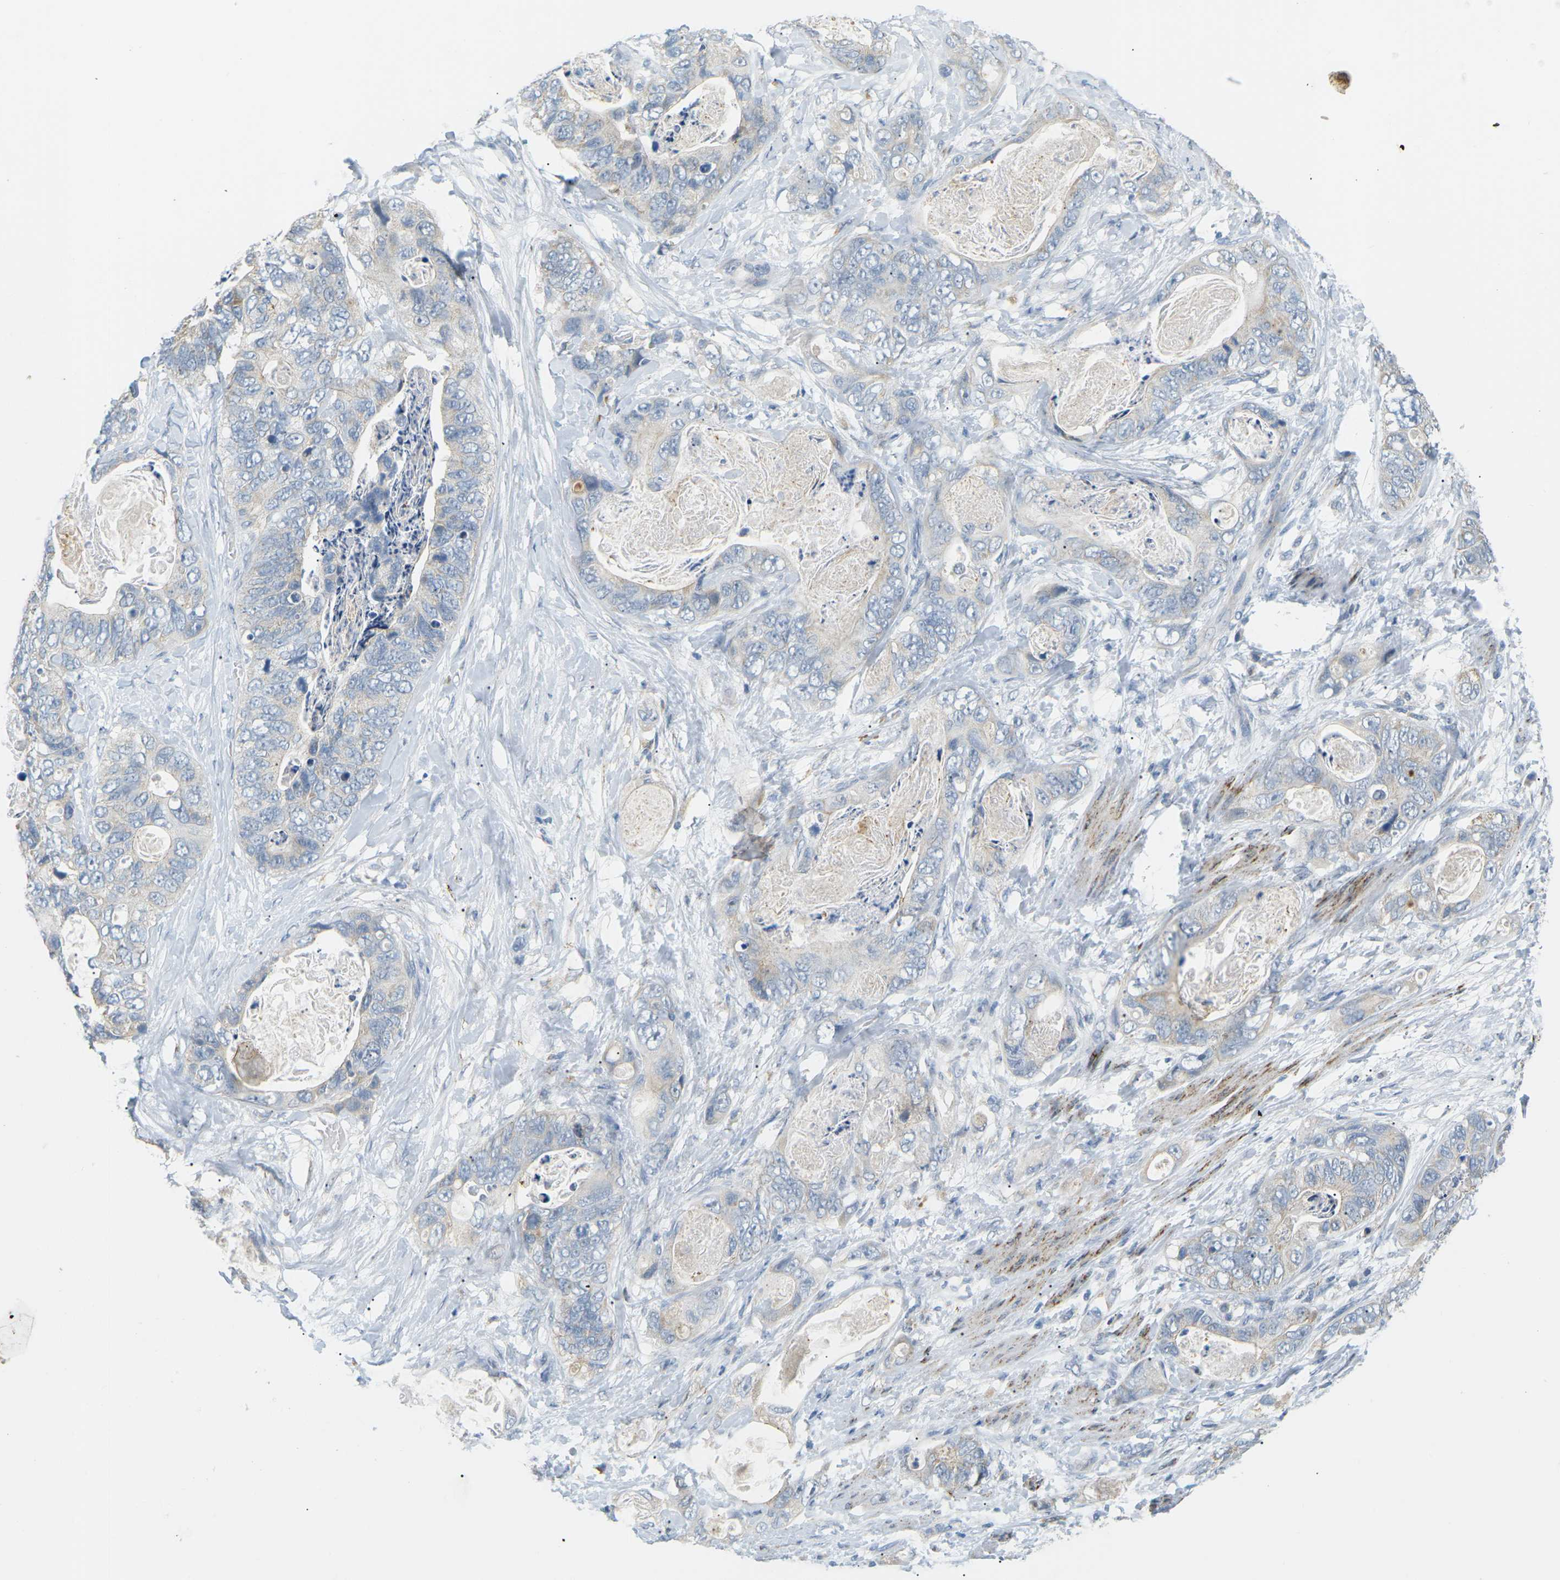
{"staining": {"intensity": "weak", "quantity": "25%-75%", "location": "cytoplasmic/membranous"}, "tissue": "stomach cancer", "cell_type": "Tumor cells", "image_type": "cancer", "snomed": [{"axis": "morphology", "description": "Adenocarcinoma, NOS"}, {"axis": "topography", "description": "Stomach"}], "caption": "This micrograph displays immunohistochemistry (IHC) staining of adenocarcinoma (stomach), with low weak cytoplasmic/membranous expression in about 25%-75% of tumor cells.", "gene": "CD300E", "patient": {"sex": "female", "age": 89}}